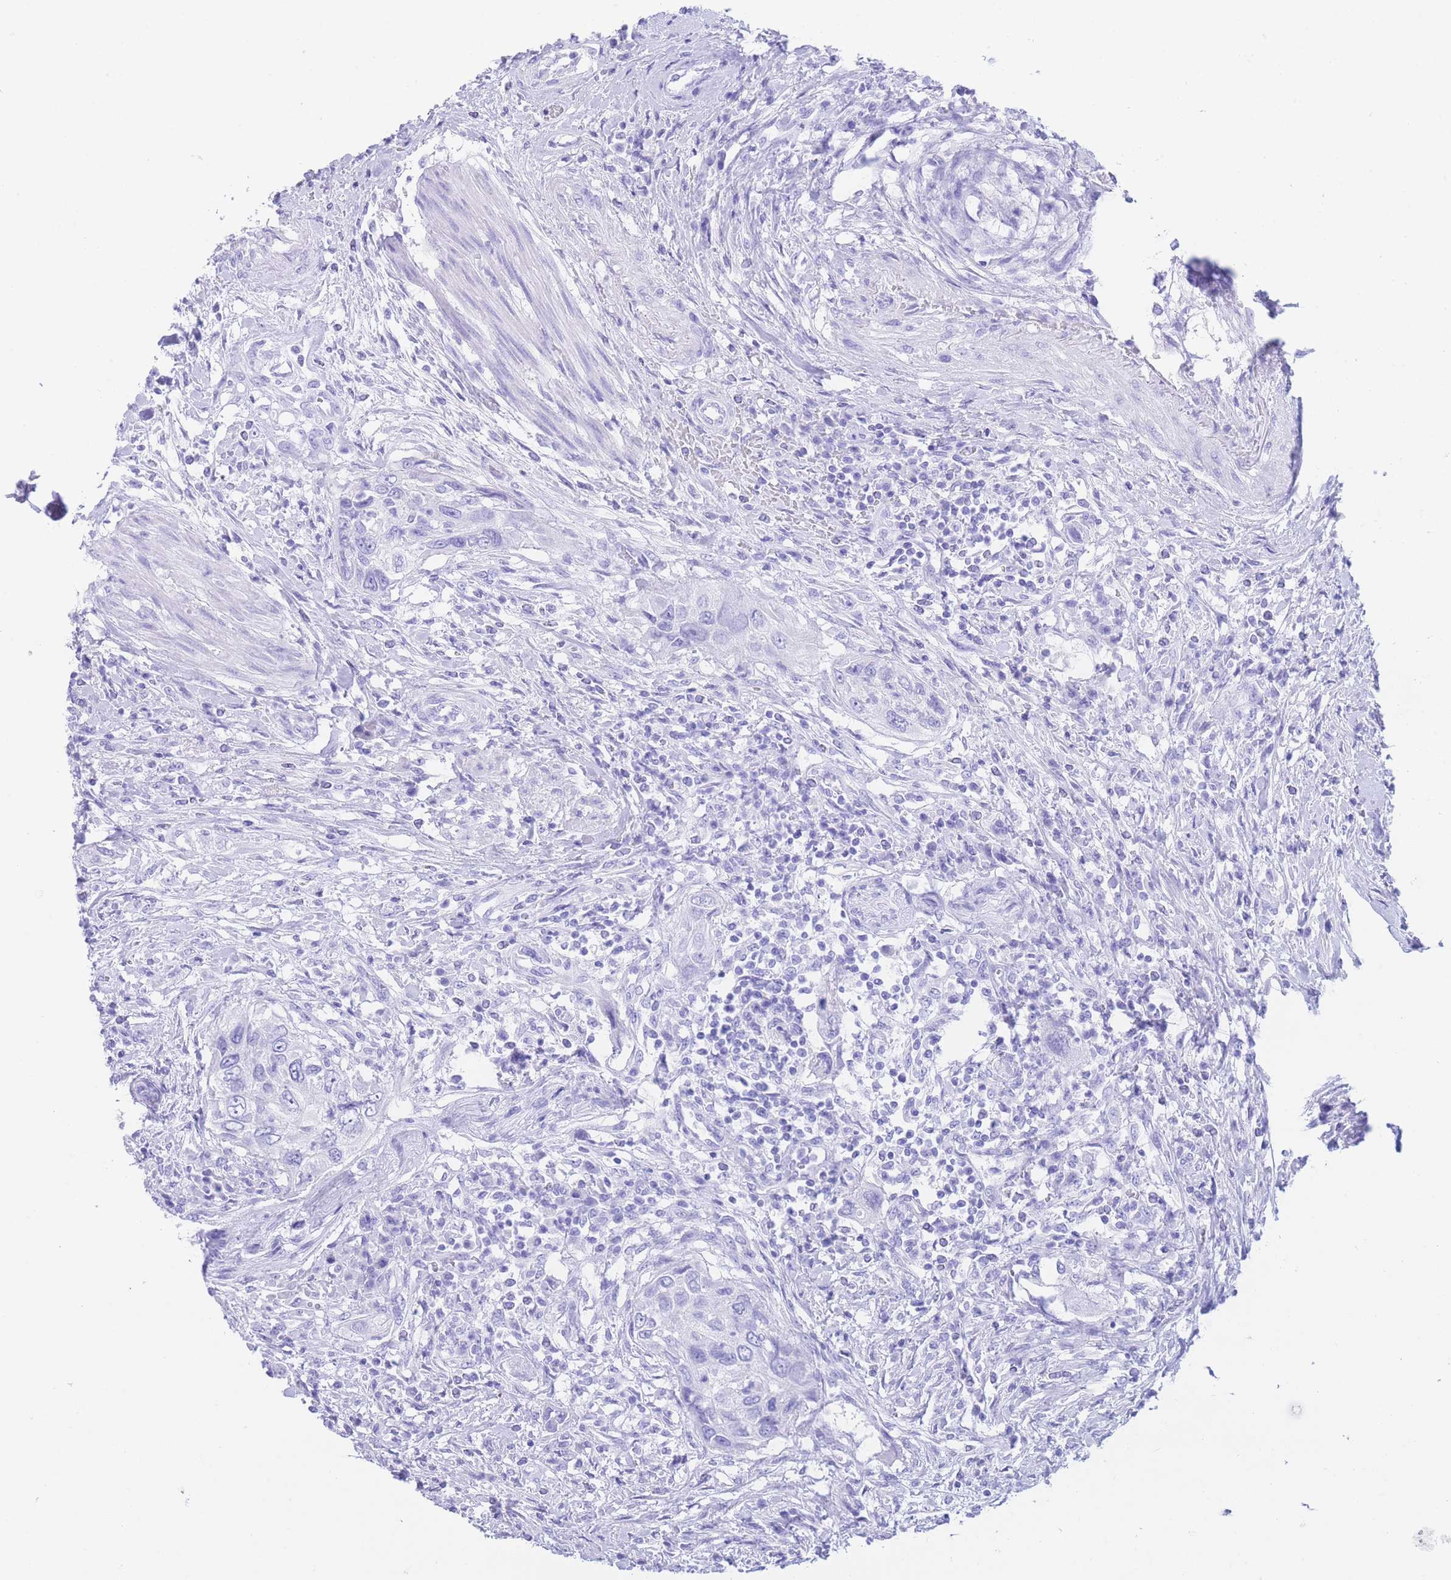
{"staining": {"intensity": "negative", "quantity": "none", "location": "none"}, "tissue": "urothelial cancer", "cell_type": "Tumor cells", "image_type": "cancer", "snomed": [{"axis": "morphology", "description": "Urothelial carcinoma, High grade"}, {"axis": "topography", "description": "Urinary bladder"}], "caption": "There is no significant positivity in tumor cells of urothelial cancer.", "gene": "SLCO1B3", "patient": {"sex": "female", "age": 60}}